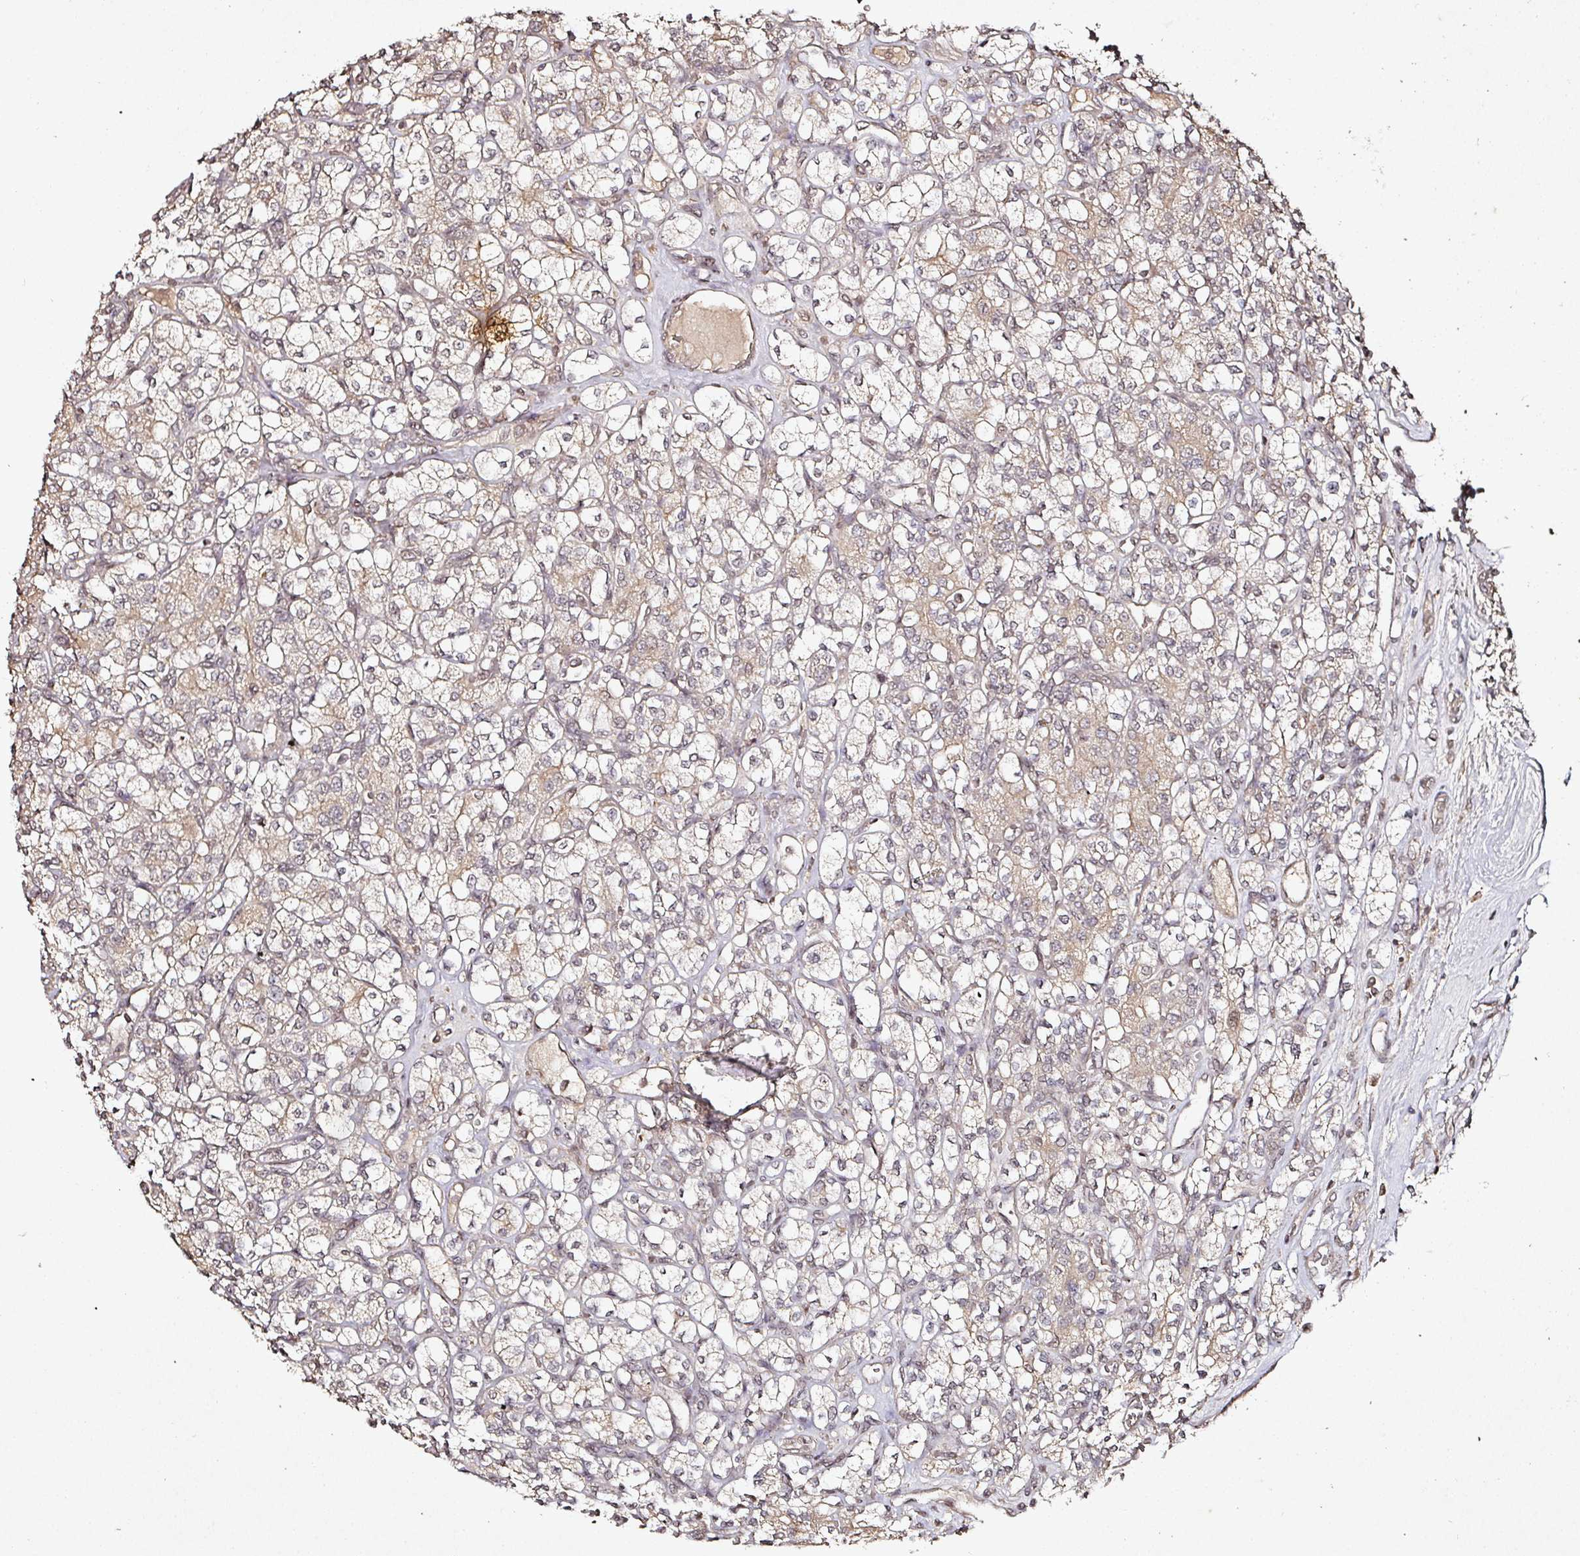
{"staining": {"intensity": "weak", "quantity": "25%-75%", "location": "cytoplasmic/membranous"}, "tissue": "renal cancer", "cell_type": "Tumor cells", "image_type": "cancer", "snomed": [{"axis": "morphology", "description": "Adenocarcinoma, NOS"}, {"axis": "topography", "description": "Kidney"}], "caption": "Protein staining of renal adenocarcinoma tissue exhibits weak cytoplasmic/membranous expression in about 25%-75% of tumor cells. Nuclei are stained in blue.", "gene": "CAPN5", "patient": {"sex": "male", "age": 77}}